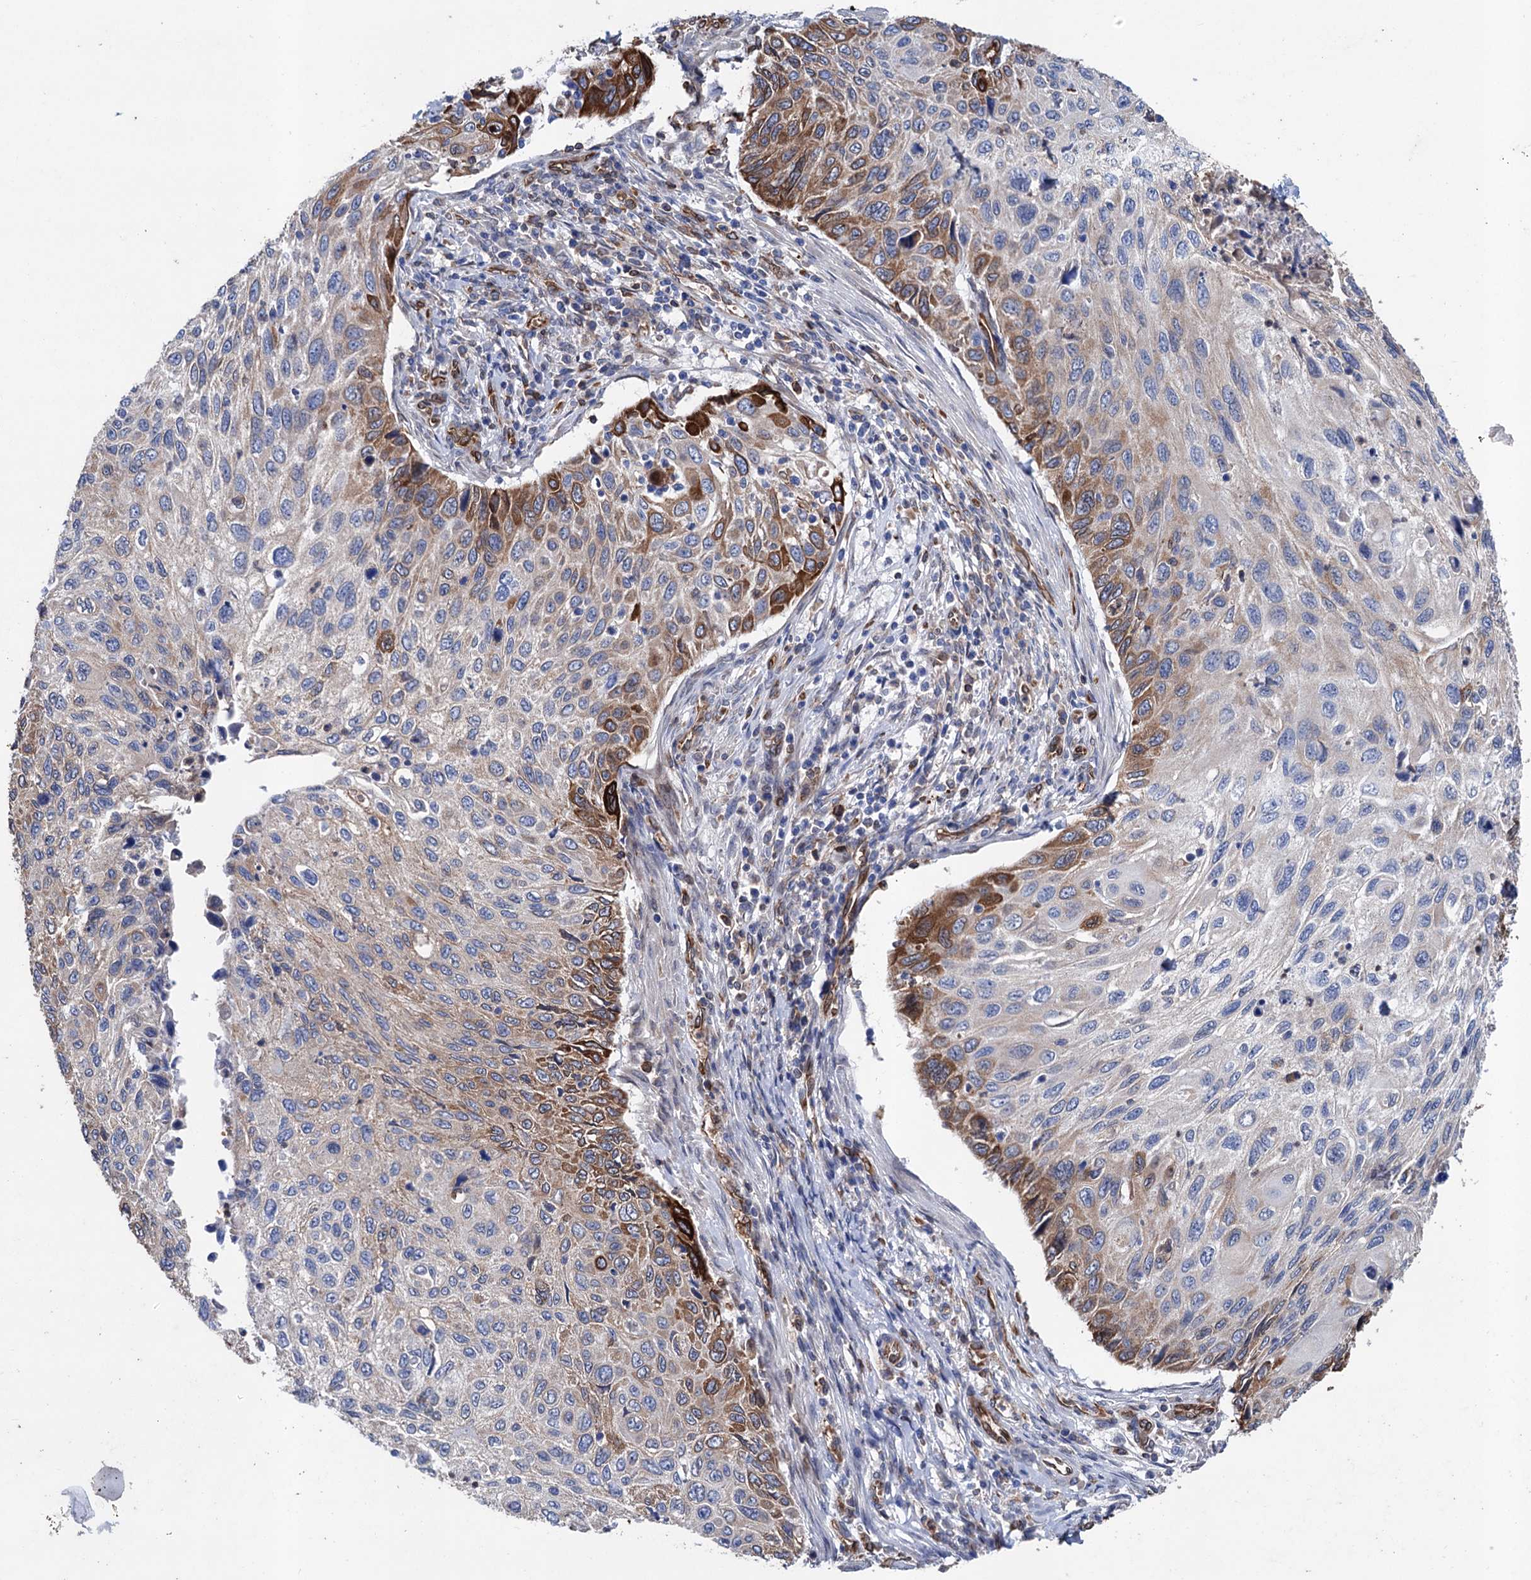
{"staining": {"intensity": "strong", "quantity": "<25%", "location": "cytoplasmic/membranous"}, "tissue": "cervical cancer", "cell_type": "Tumor cells", "image_type": "cancer", "snomed": [{"axis": "morphology", "description": "Squamous cell carcinoma, NOS"}, {"axis": "topography", "description": "Cervix"}], "caption": "Brown immunohistochemical staining in cervical cancer (squamous cell carcinoma) demonstrates strong cytoplasmic/membranous expression in approximately <25% of tumor cells. (DAB (3,3'-diaminobenzidine) = brown stain, brightfield microscopy at high magnification).", "gene": "STING1", "patient": {"sex": "female", "age": 70}}